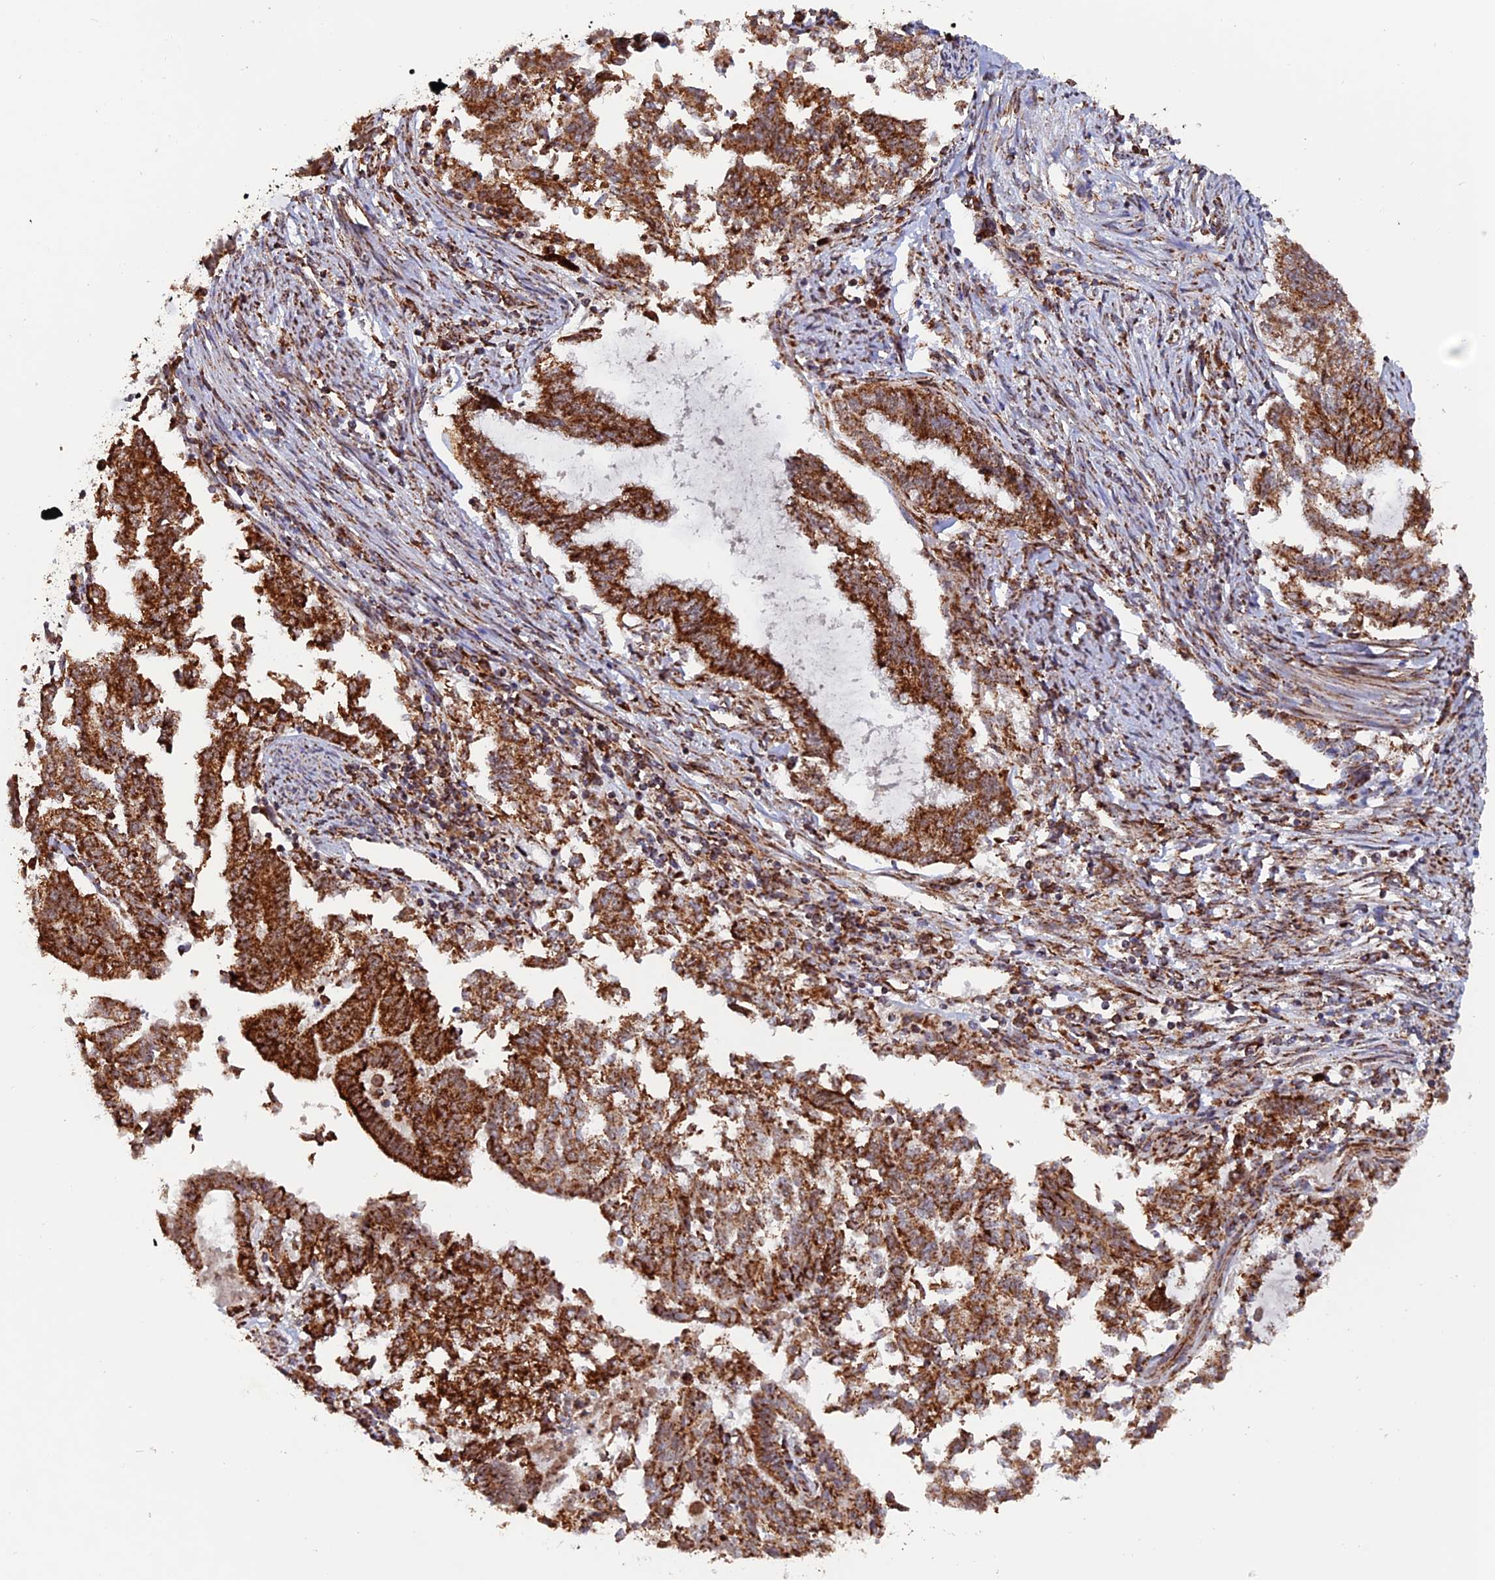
{"staining": {"intensity": "moderate", "quantity": ">75%", "location": "cytoplasmic/membranous"}, "tissue": "endometrial cancer", "cell_type": "Tumor cells", "image_type": "cancer", "snomed": [{"axis": "morphology", "description": "Adenocarcinoma, NOS"}, {"axis": "topography", "description": "Endometrium"}], "caption": "A brown stain highlights moderate cytoplasmic/membranous staining of a protein in human adenocarcinoma (endometrial) tumor cells. (DAB IHC, brown staining for protein, blue staining for nuclei).", "gene": "DTYMK", "patient": {"sex": "female", "age": 79}}